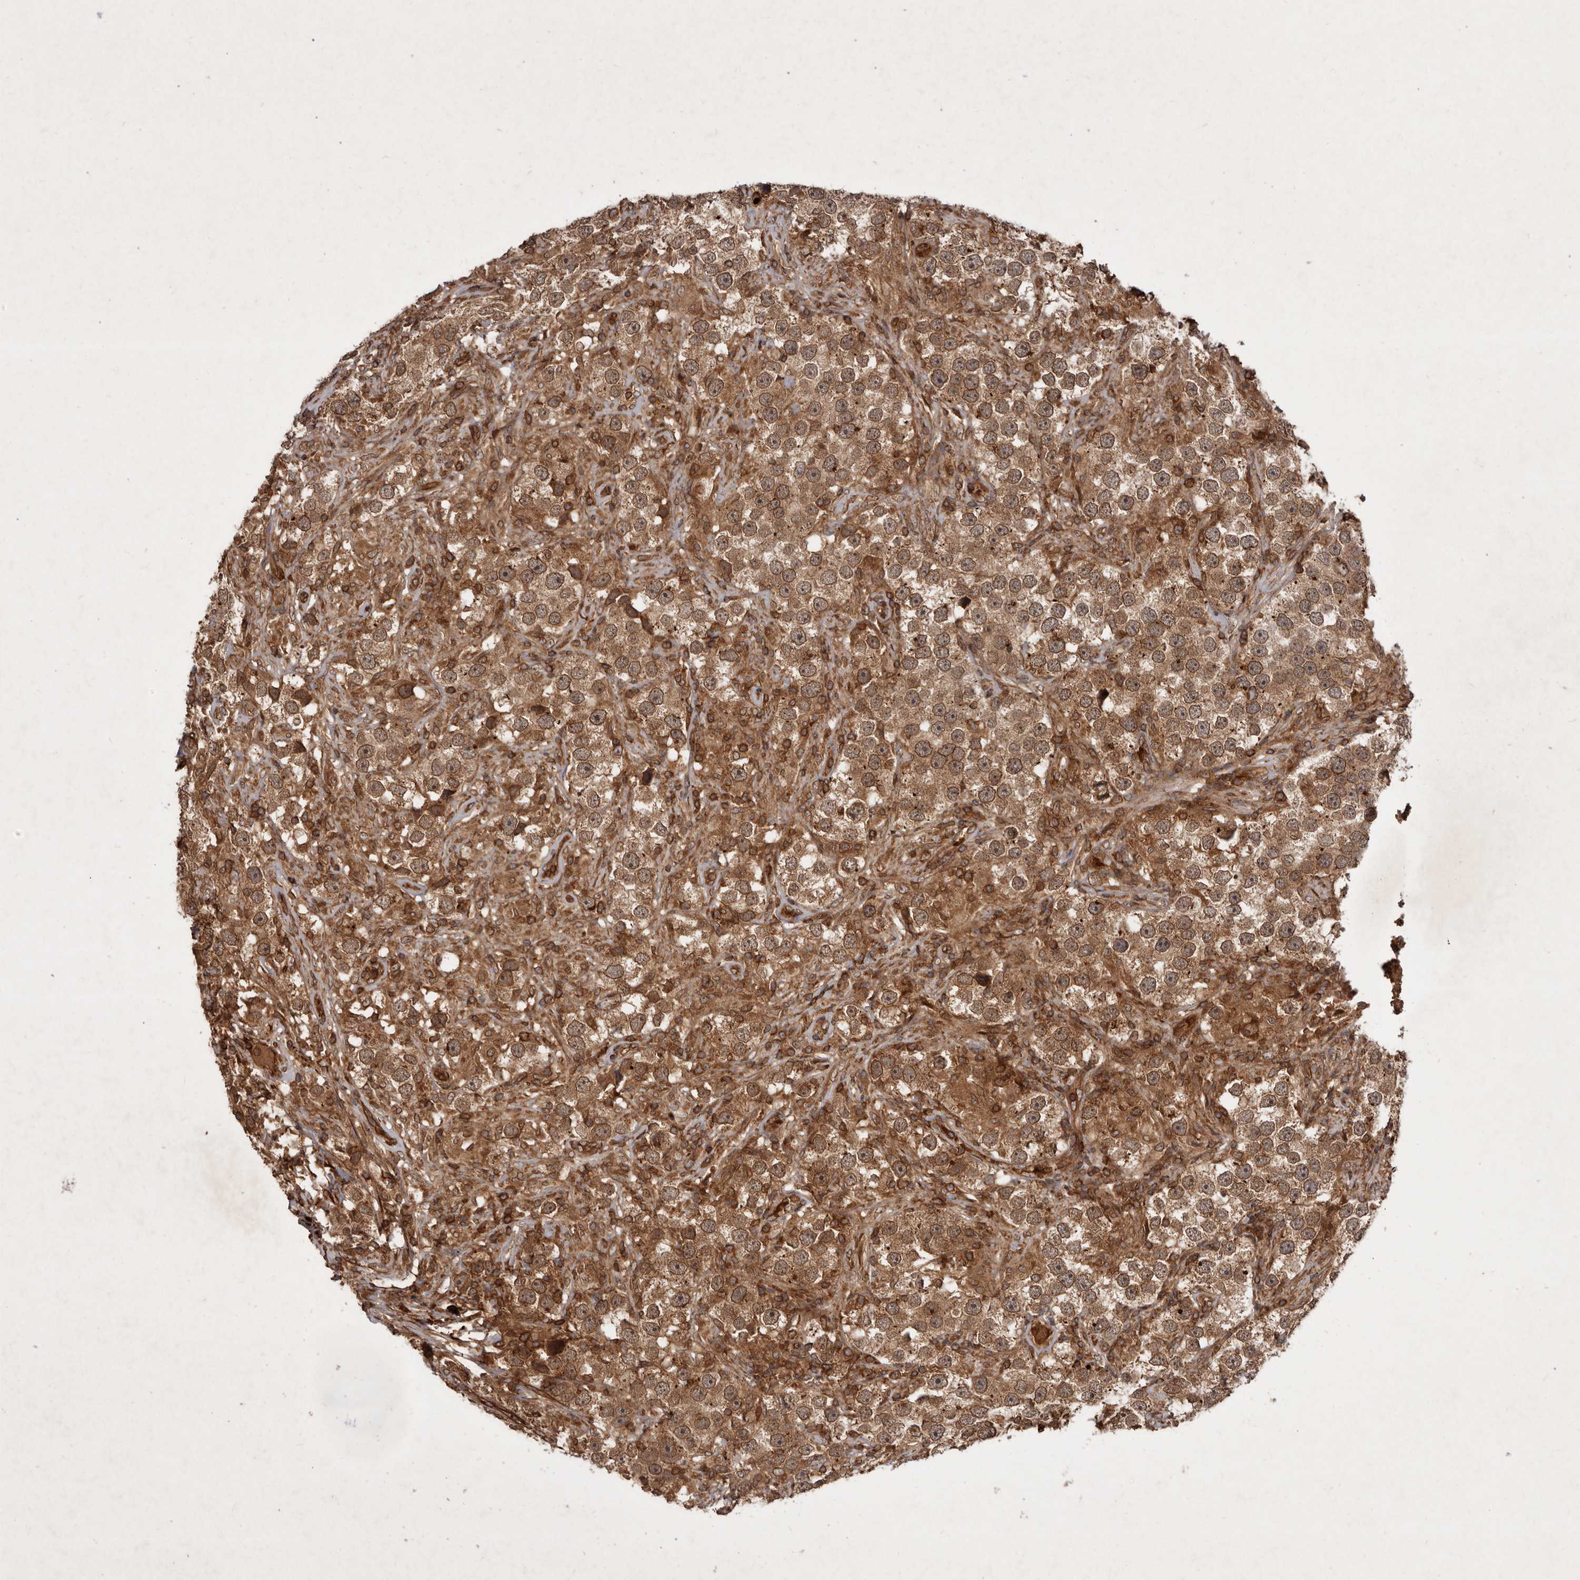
{"staining": {"intensity": "strong", "quantity": ">75%", "location": "cytoplasmic/membranous,nuclear"}, "tissue": "testis cancer", "cell_type": "Tumor cells", "image_type": "cancer", "snomed": [{"axis": "morphology", "description": "Seminoma, NOS"}, {"axis": "topography", "description": "Testis"}], "caption": "This photomicrograph reveals IHC staining of testis cancer, with high strong cytoplasmic/membranous and nuclear staining in about >75% of tumor cells.", "gene": "STK36", "patient": {"sex": "male", "age": 49}}